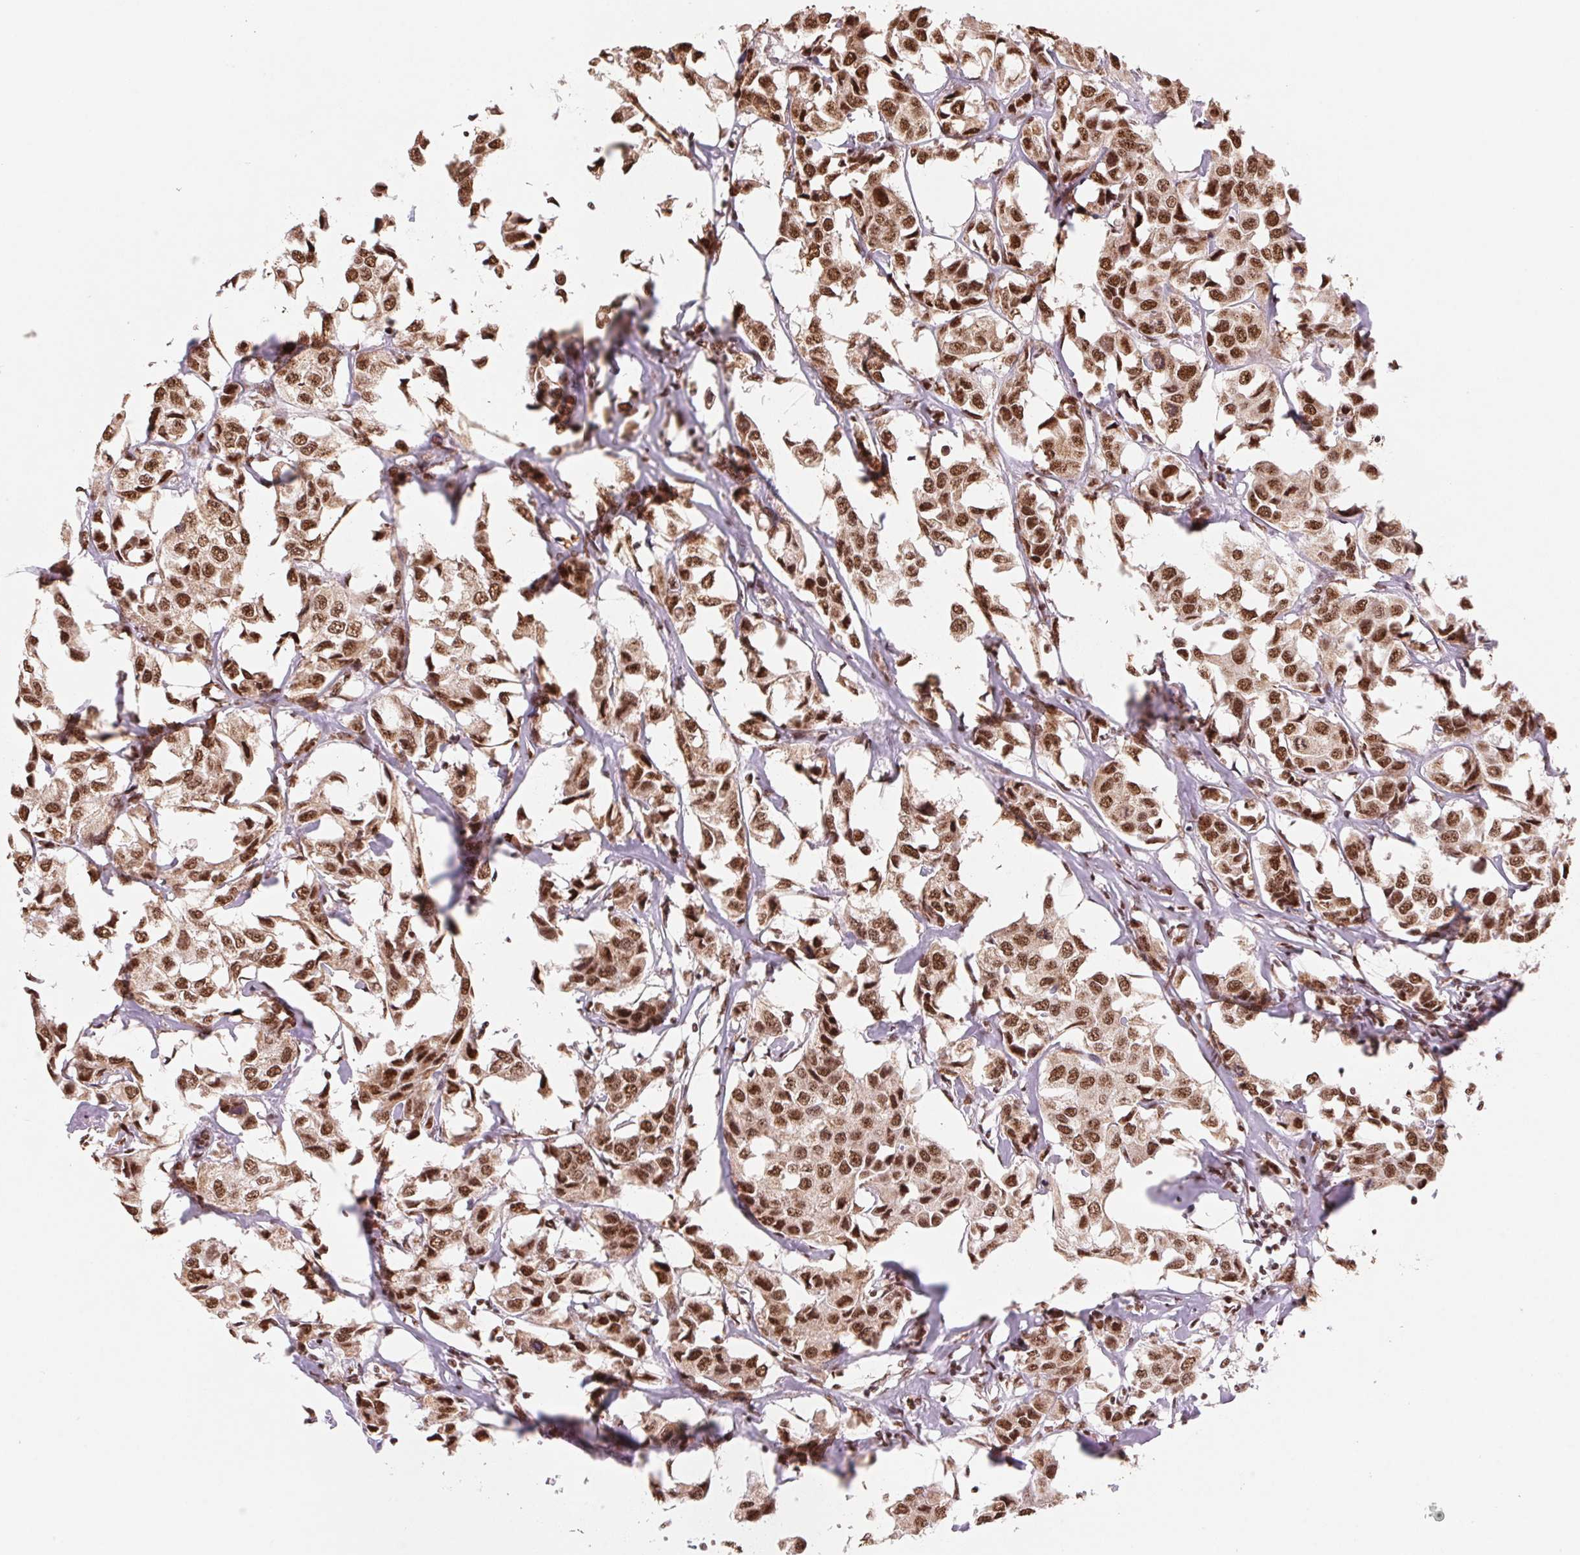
{"staining": {"intensity": "moderate", "quantity": ">75%", "location": "nuclear"}, "tissue": "breast cancer", "cell_type": "Tumor cells", "image_type": "cancer", "snomed": [{"axis": "morphology", "description": "Duct carcinoma"}, {"axis": "topography", "description": "Breast"}], "caption": "Immunohistochemical staining of human invasive ductal carcinoma (breast) reveals medium levels of moderate nuclear expression in about >75% of tumor cells.", "gene": "SNRPG", "patient": {"sex": "female", "age": 80}}